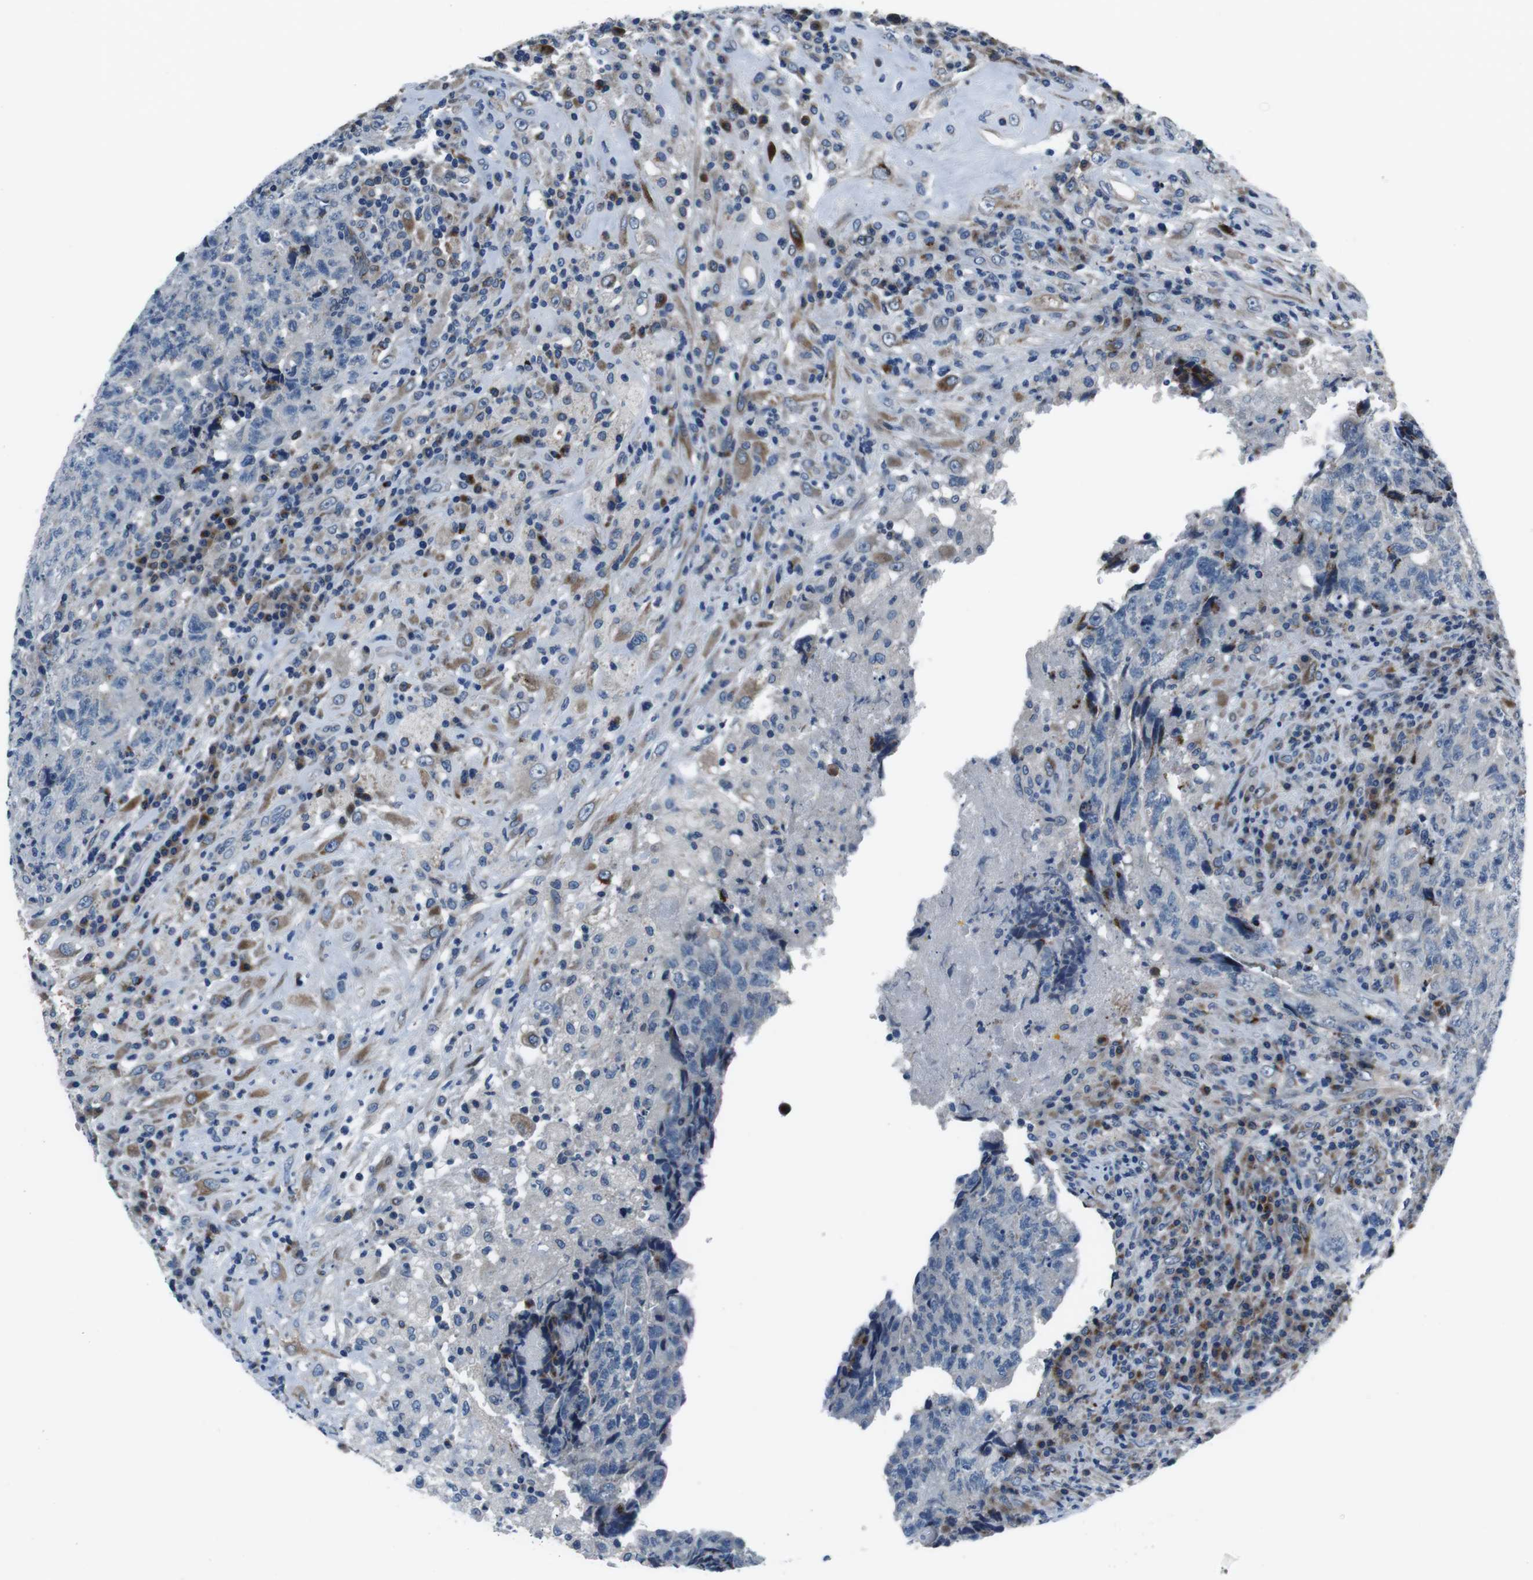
{"staining": {"intensity": "negative", "quantity": "none", "location": "none"}, "tissue": "testis cancer", "cell_type": "Tumor cells", "image_type": "cancer", "snomed": [{"axis": "morphology", "description": "Necrosis, NOS"}, {"axis": "morphology", "description": "Carcinoma, Embryonal, NOS"}, {"axis": "topography", "description": "Testis"}], "caption": "The micrograph displays no staining of tumor cells in embryonal carcinoma (testis).", "gene": "NUCB2", "patient": {"sex": "male", "age": 19}}